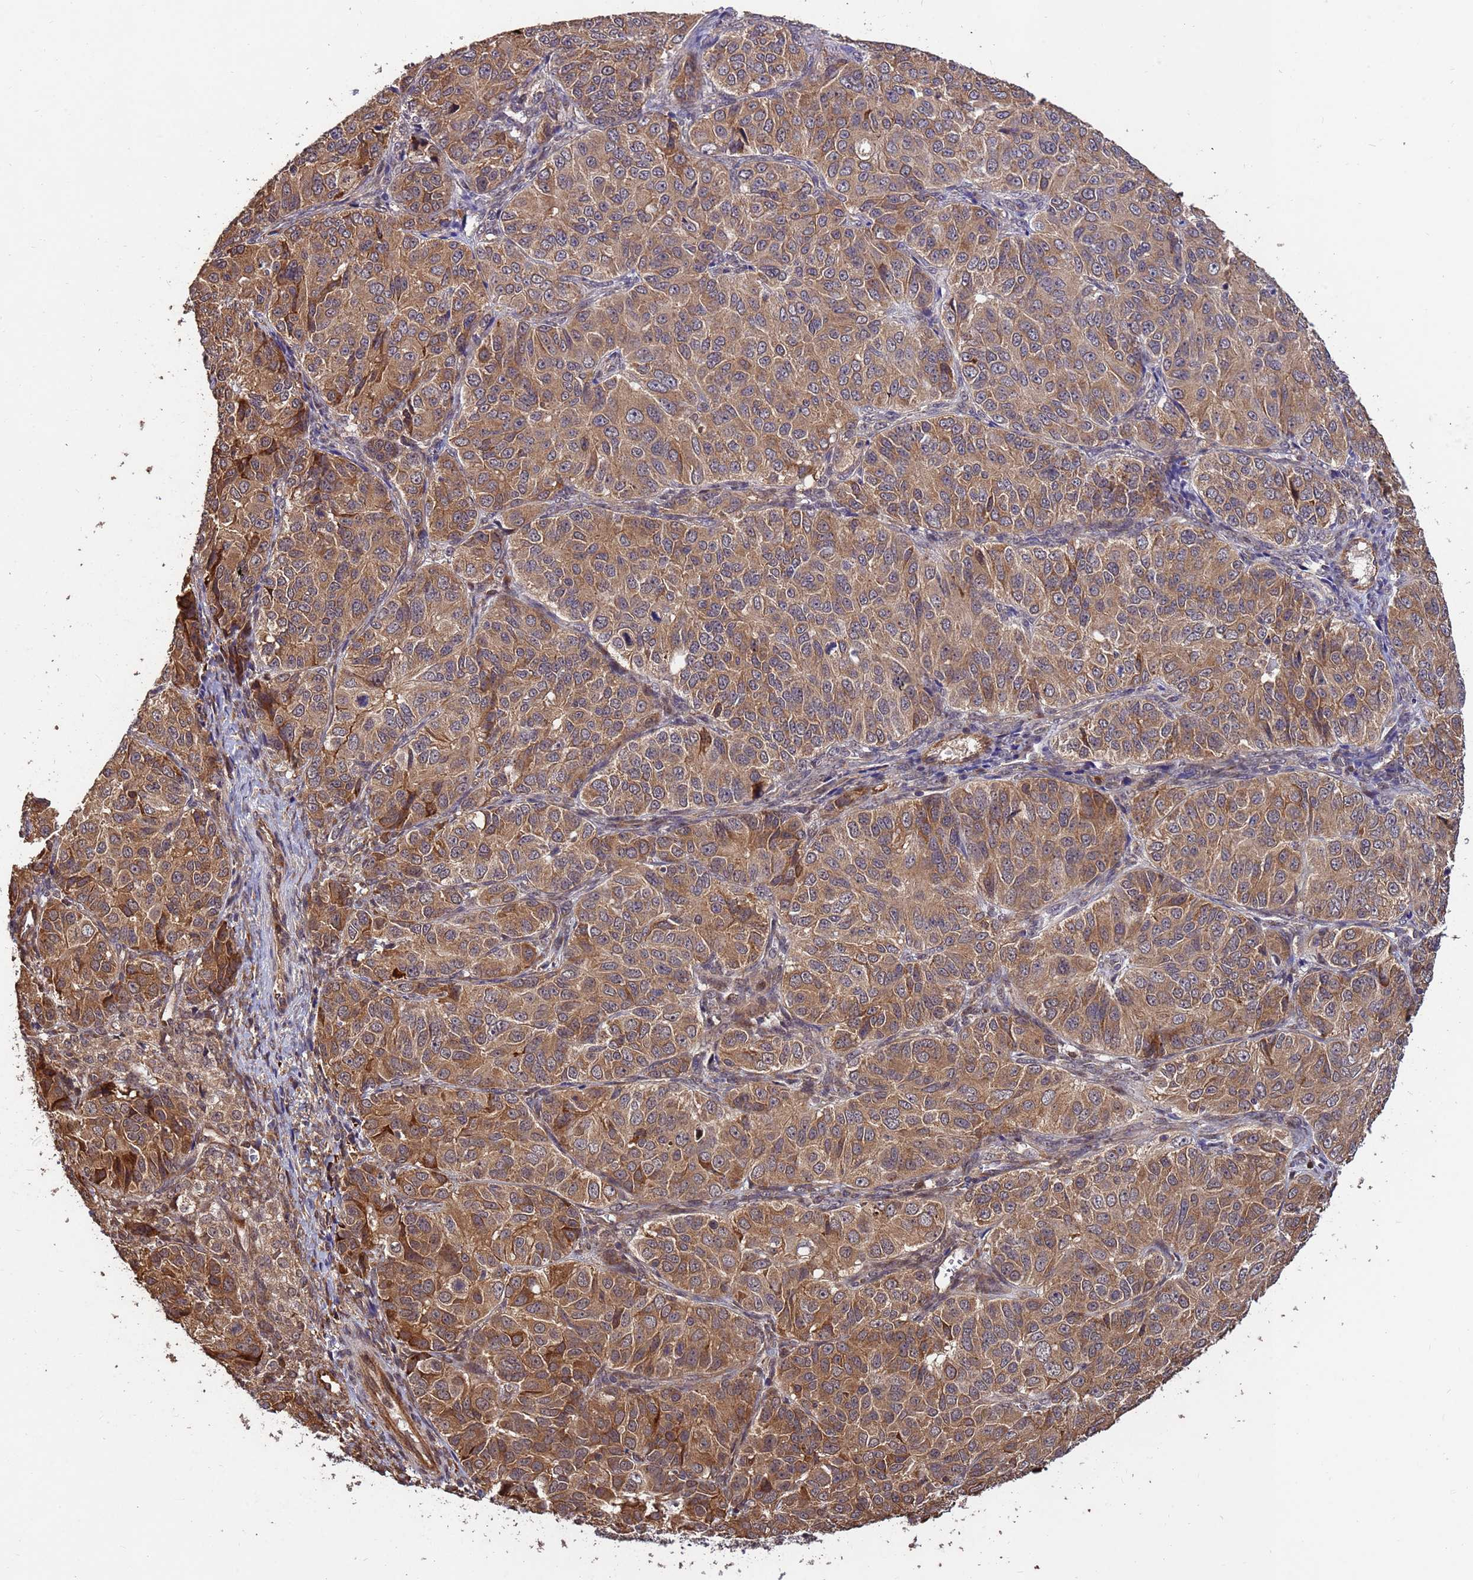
{"staining": {"intensity": "moderate", "quantity": ">75%", "location": "cytoplasmic/membranous"}, "tissue": "ovarian cancer", "cell_type": "Tumor cells", "image_type": "cancer", "snomed": [{"axis": "morphology", "description": "Carcinoma, endometroid"}, {"axis": "topography", "description": "Ovary"}], "caption": "This is a micrograph of immunohistochemistry (IHC) staining of ovarian cancer, which shows moderate positivity in the cytoplasmic/membranous of tumor cells.", "gene": "ZNF619", "patient": {"sex": "female", "age": 51}}